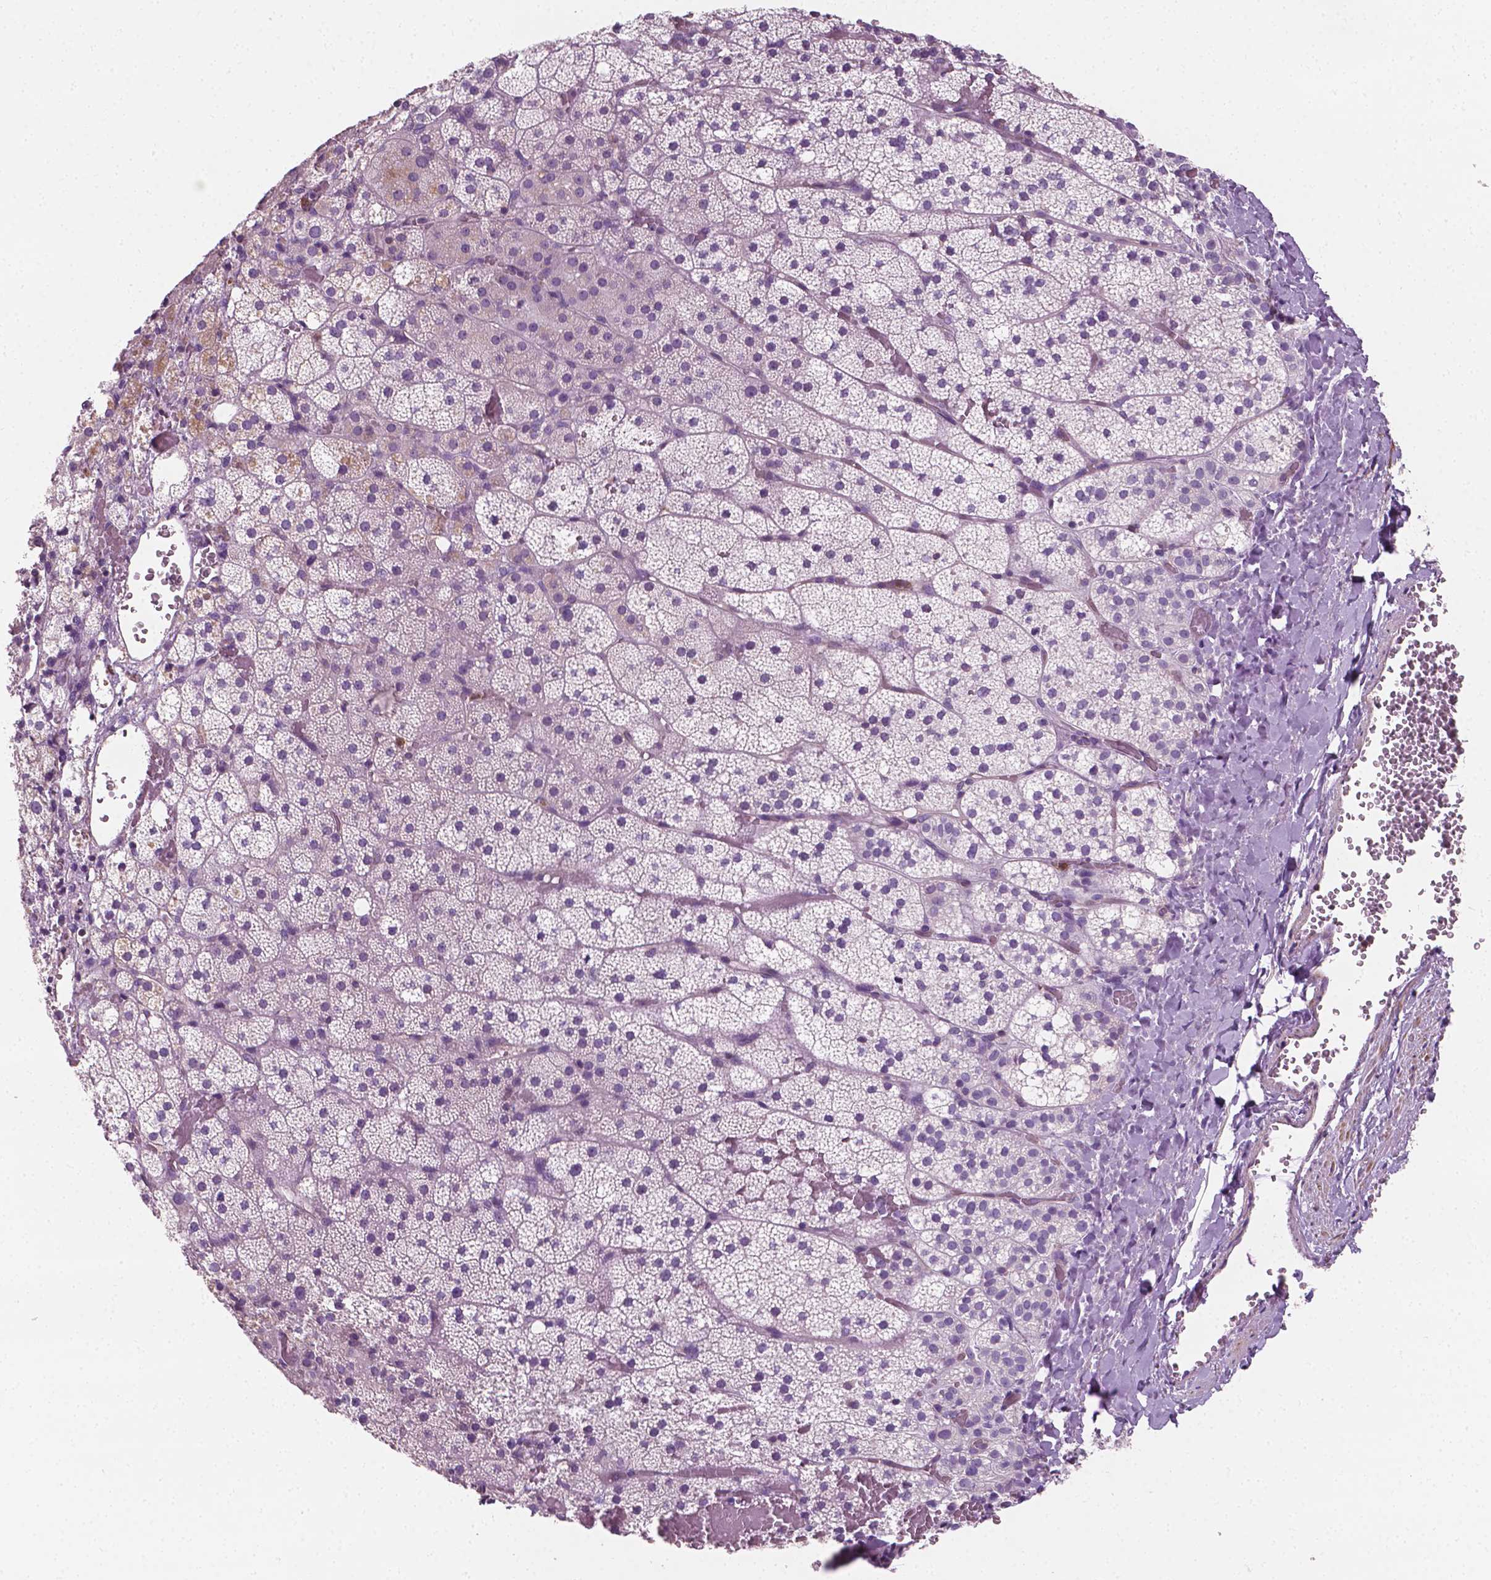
{"staining": {"intensity": "negative", "quantity": "none", "location": "none"}, "tissue": "adrenal gland", "cell_type": "Glandular cells", "image_type": "normal", "snomed": [{"axis": "morphology", "description": "Normal tissue, NOS"}, {"axis": "topography", "description": "Adrenal gland"}], "caption": "A histopathology image of adrenal gland stained for a protein shows no brown staining in glandular cells.", "gene": "PTX3", "patient": {"sex": "male", "age": 53}}